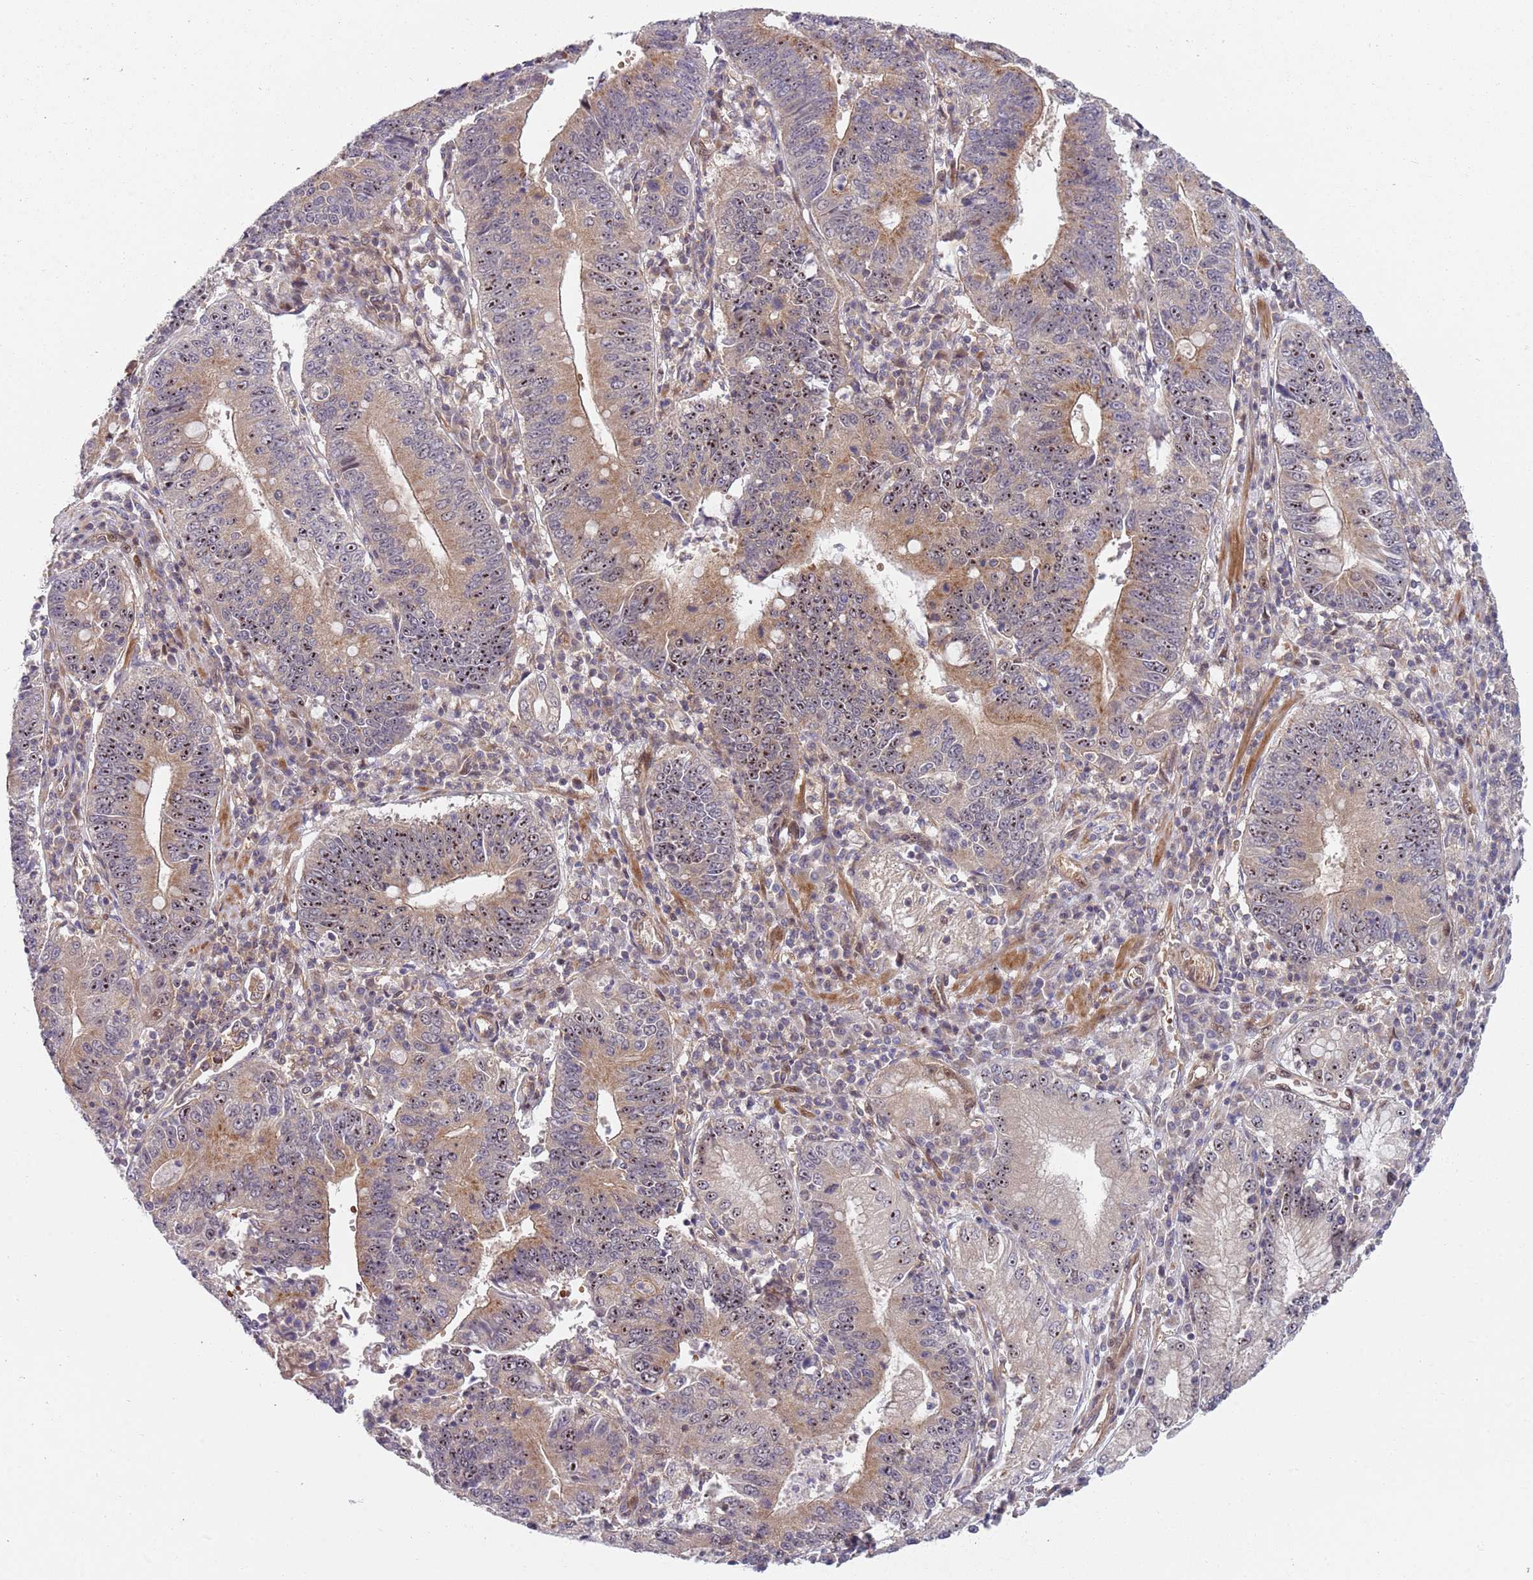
{"staining": {"intensity": "moderate", "quantity": "25%-75%", "location": "cytoplasmic/membranous,nuclear"}, "tissue": "stomach cancer", "cell_type": "Tumor cells", "image_type": "cancer", "snomed": [{"axis": "morphology", "description": "Adenocarcinoma, NOS"}, {"axis": "topography", "description": "Stomach"}], "caption": "Stomach cancer (adenocarcinoma) tissue reveals moderate cytoplasmic/membranous and nuclear positivity in about 25%-75% of tumor cells The staining was performed using DAB (3,3'-diaminobenzidine), with brown indicating positive protein expression. Nuclei are stained blue with hematoxylin.", "gene": "GGA1", "patient": {"sex": "male", "age": 59}}